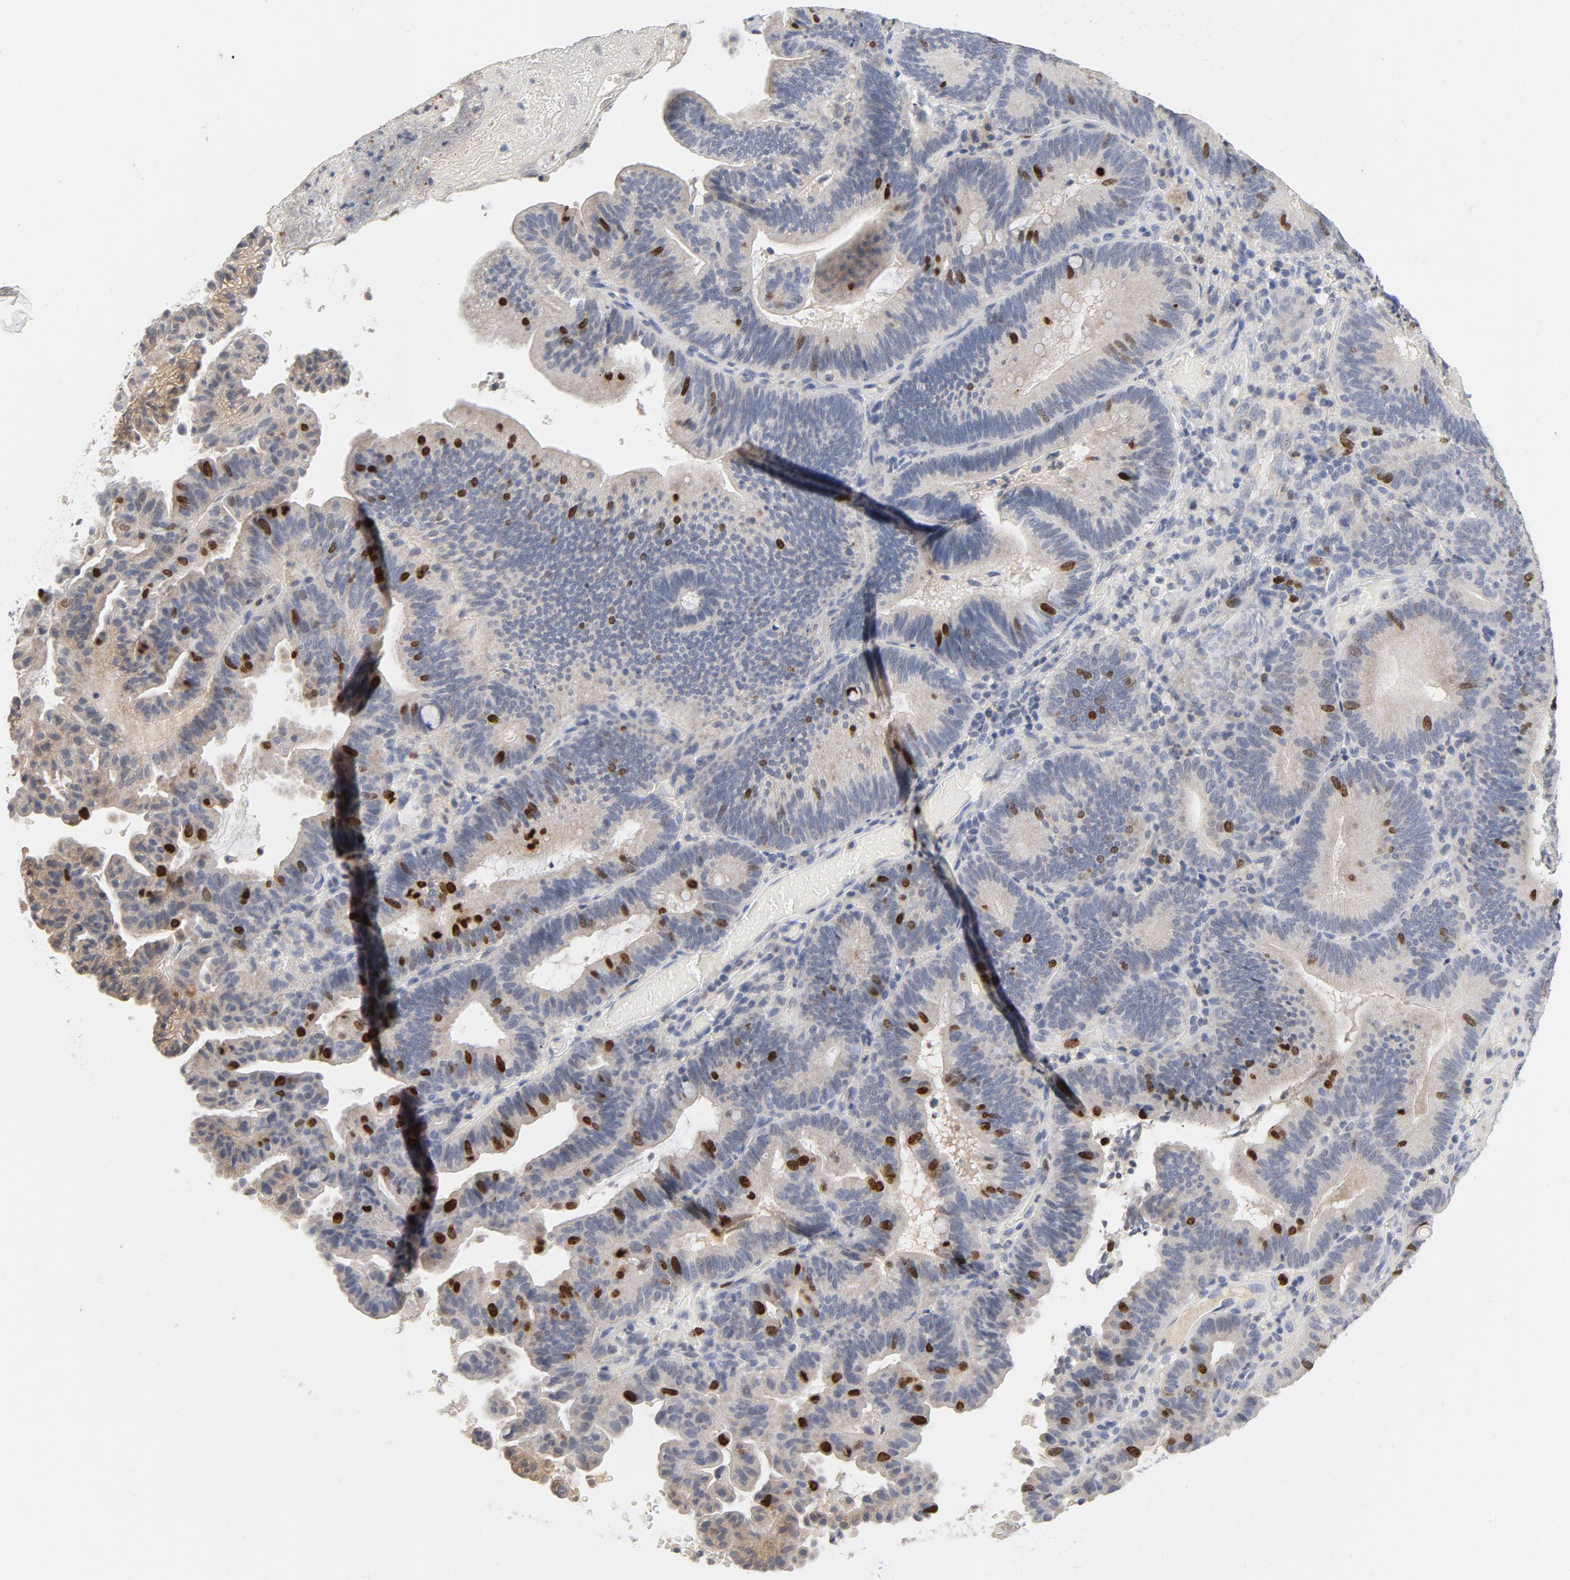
{"staining": {"intensity": "moderate", "quantity": "<25%", "location": "nuclear"}, "tissue": "pancreatic cancer", "cell_type": "Tumor cells", "image_type": "cancer", "snomed": [{"axis": "morphology", "description": "Adenocarcinoma, NOS"}, {"axis": "topography", "description": "Pancreas"}], "caption": "Immunohistochemical staining of human pancreatic cancer reveals moderate nuclear protein staining in approximately <25% of tumor cells.", "gene": "BIRC5", "patient": {"sex": "male", "age": 82}}